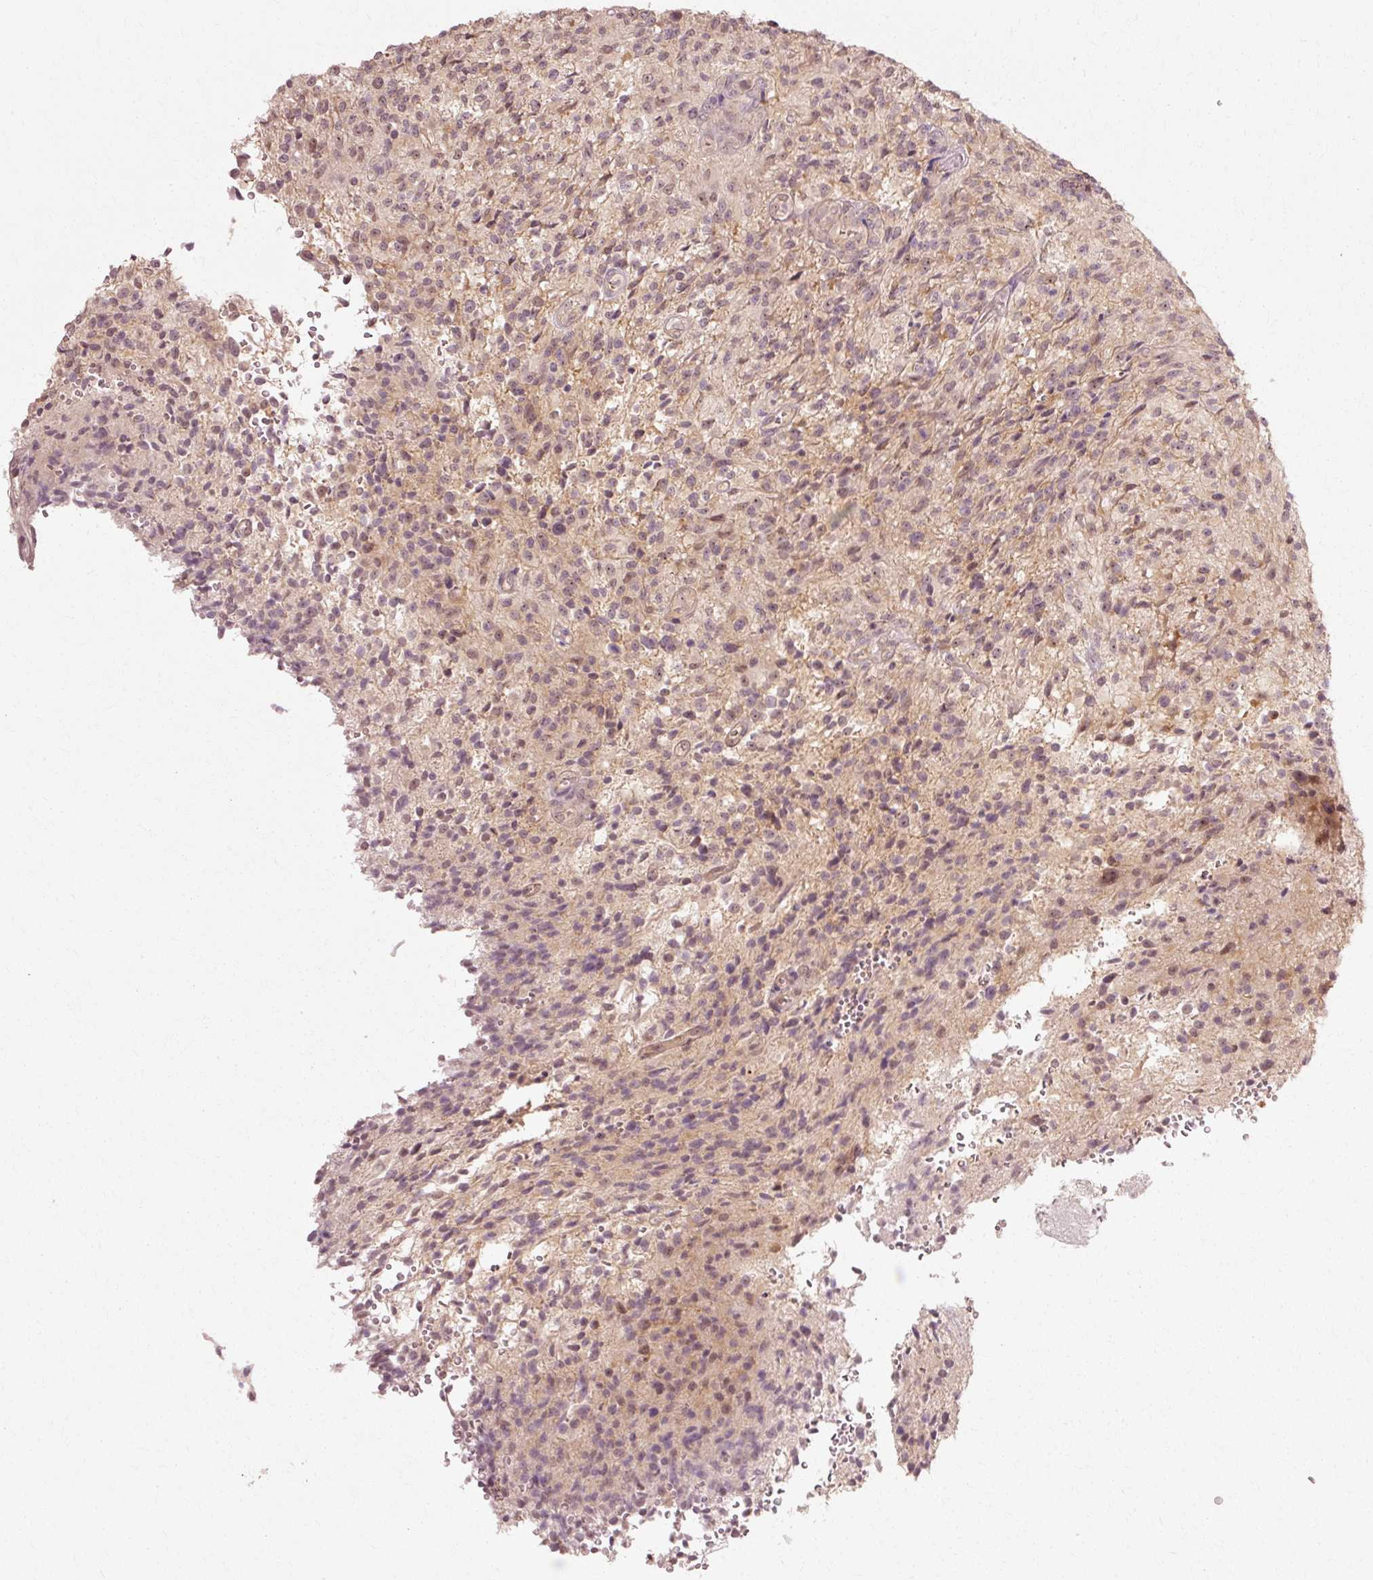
{"staining": {"intensity": "weak", "quantity": "25%-75%", "location": "nuclear"}, "tissue": "glioma", "cell_type": "Tumor cells", "image_type": "cancer", "snomed": [{"axis": "morphology", "description": "Normal tissue, NOS"}, {"axis": "morphology", "description": "Glioma, malignant, High grade"}, {"axis": "topography", "description": "Cerebral cortex"}], "caption": "This micrograph displays immunohistochemistry (IHC) staining of human glioma, with low weak nuclear expression in approximately 25%-75% of tumor cells.", "gene": "RGPD5", "patient": {"sex": "male", "age": 56}}